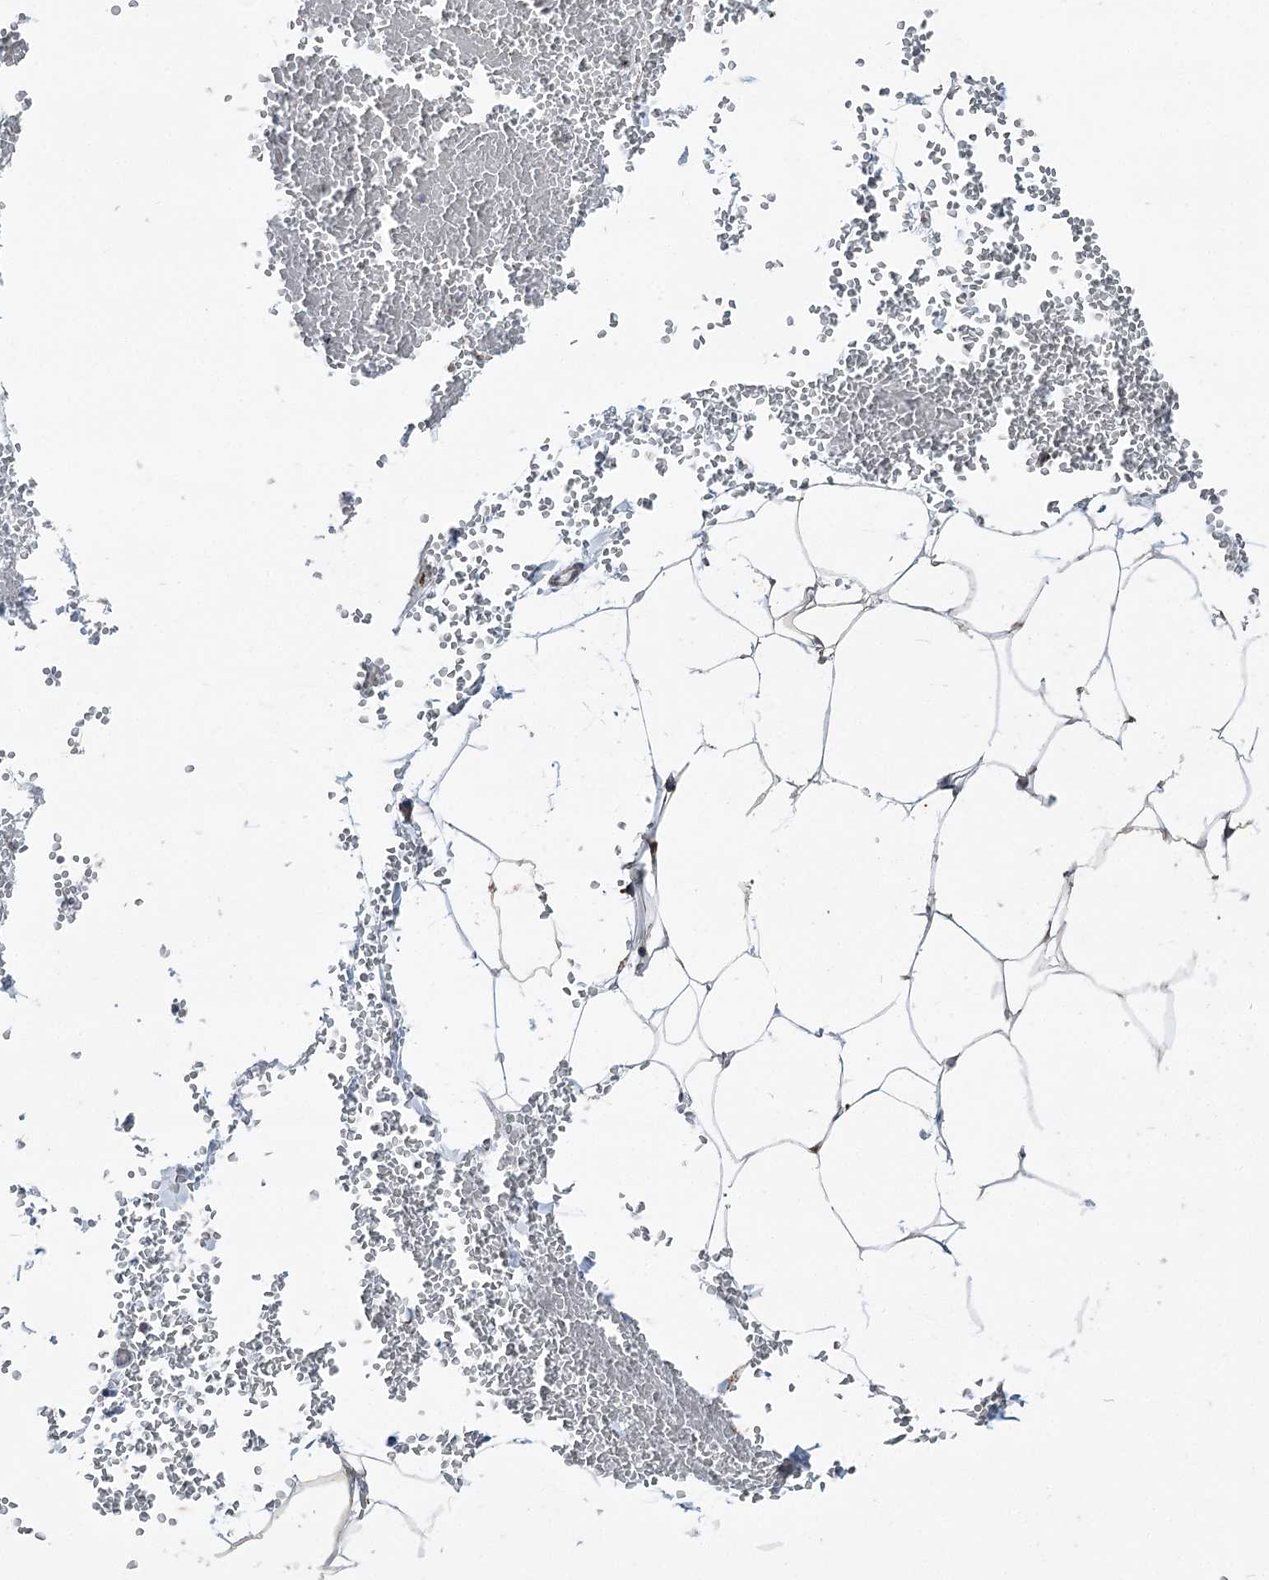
{"staining": {"intensity": "negative", "quantity": "none", "location": "none"}, "tissue": "adipose tissue", "cell_type": "Adipocytes", "image_type": "normal", "snomed": [{"axis": "morphology", "description": "Normal tissue, NOS"}, {"axis": "topography", "description": "Gallbladder"}, {"axis": "topography", "description": "Peripheral nerve tissue"}], "caption": "Image shows no protein staining in adipocytes of benign adipose tissue.", "gene": "UCN3", "patient": {"sex": "male", "age": 38}}